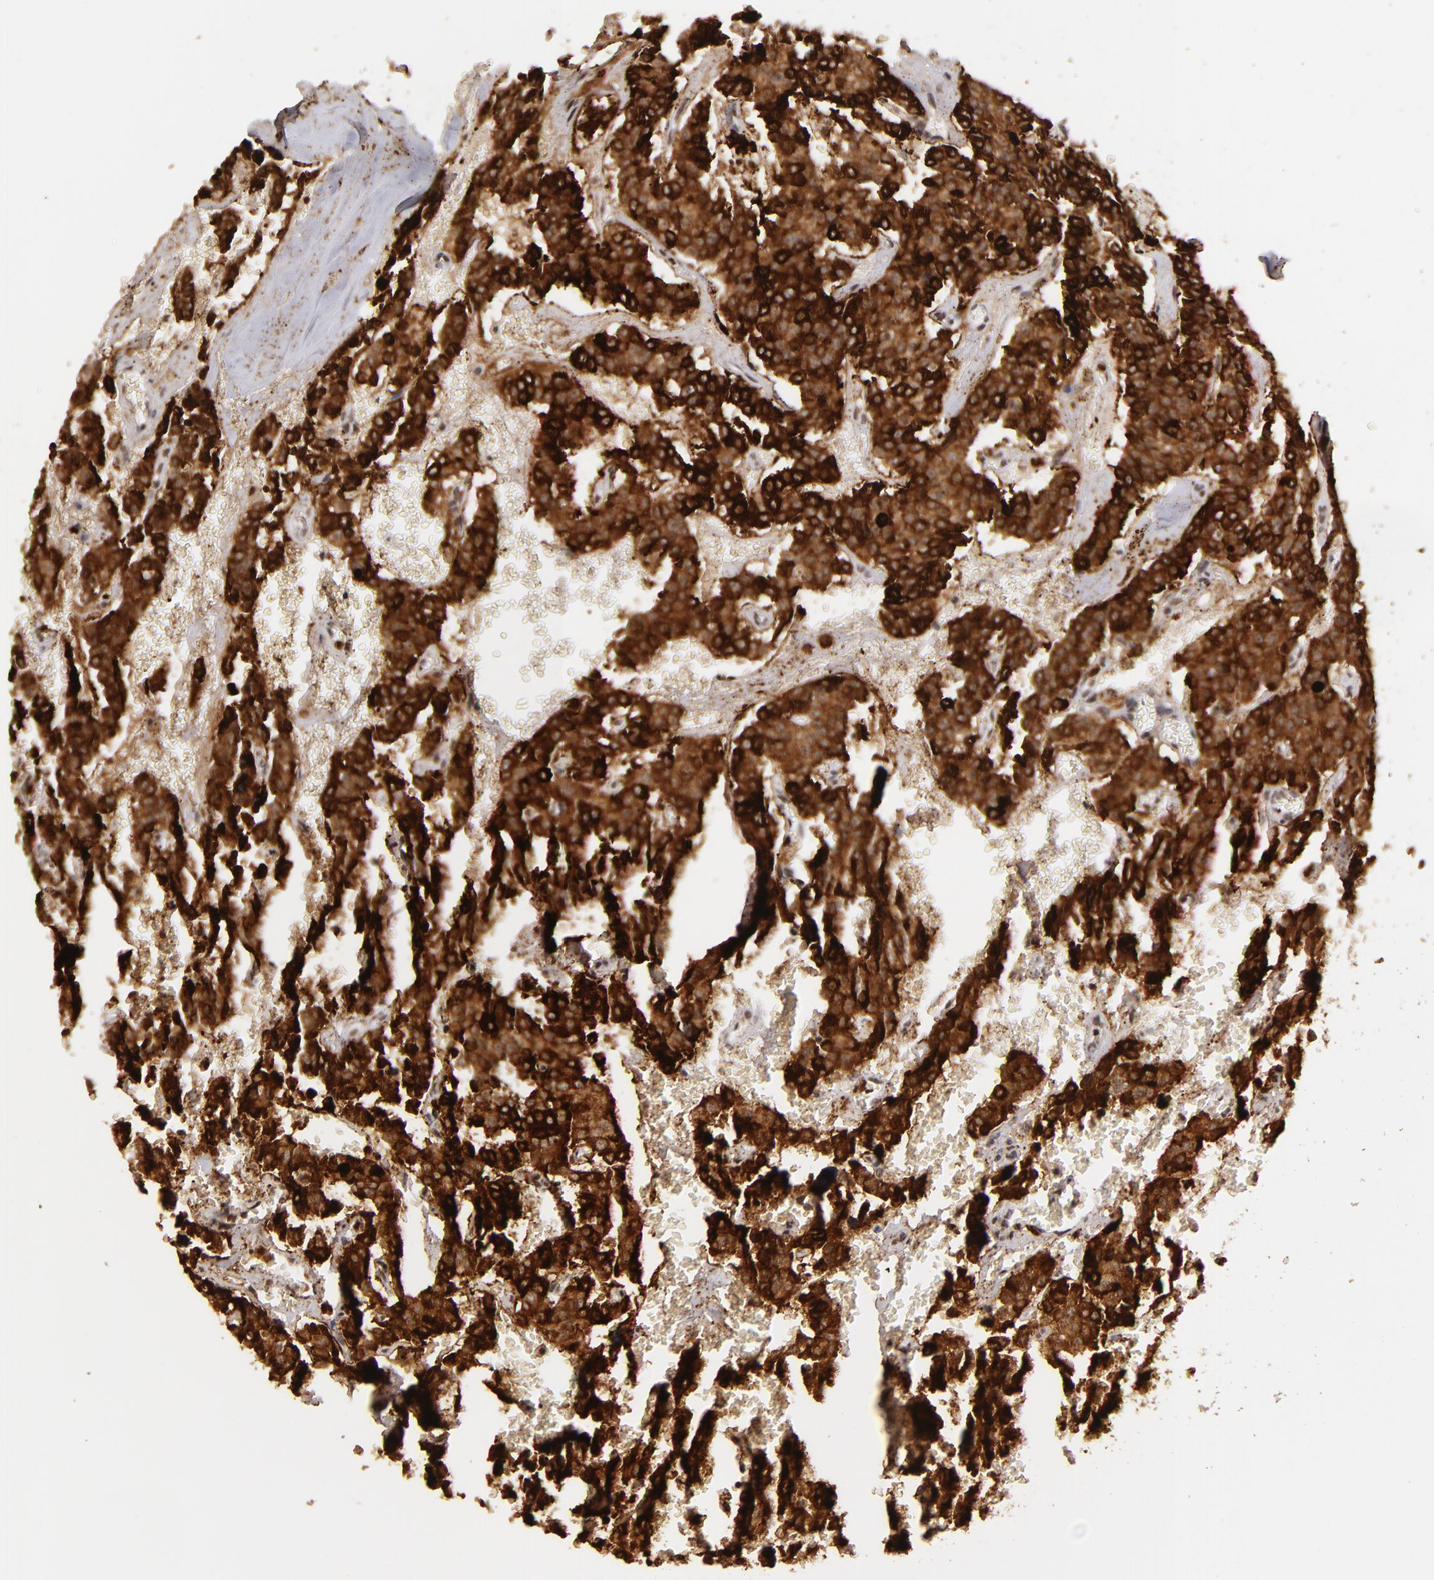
{"staining": {"intensity": "strong", "quantity": ">75%", "location": "cytoplasmic/membranous,nuclear"}, "tissue": "carcinoid", "cell_type": "Tumor cells", "image_type": "cancer", "snomed": [{"axis": "morphology", "description": "Carcinoid, malignant, NOS"}, {"axis": "topography", "description": "Bronchus"}], "caption": "High-magnification brightfield microscopy of carcinoid stained with DAB (3,3'-diaminobenzidine) (brown) and counterstained with hematoxylin (blue). tumor cells exhibit strong cytoplasmic/membranous and nuclear positivity is appreciated in approximately>75% of cells. The staining was performed using DAB (3,3'-diaminobenzidine) to visualize the protein expression in brown, while the nuclei were stained in blue with hematoxylin (Magnification: 20x).", "gene": "RXRG", "patient": {"sex": "male", "age": 55}}